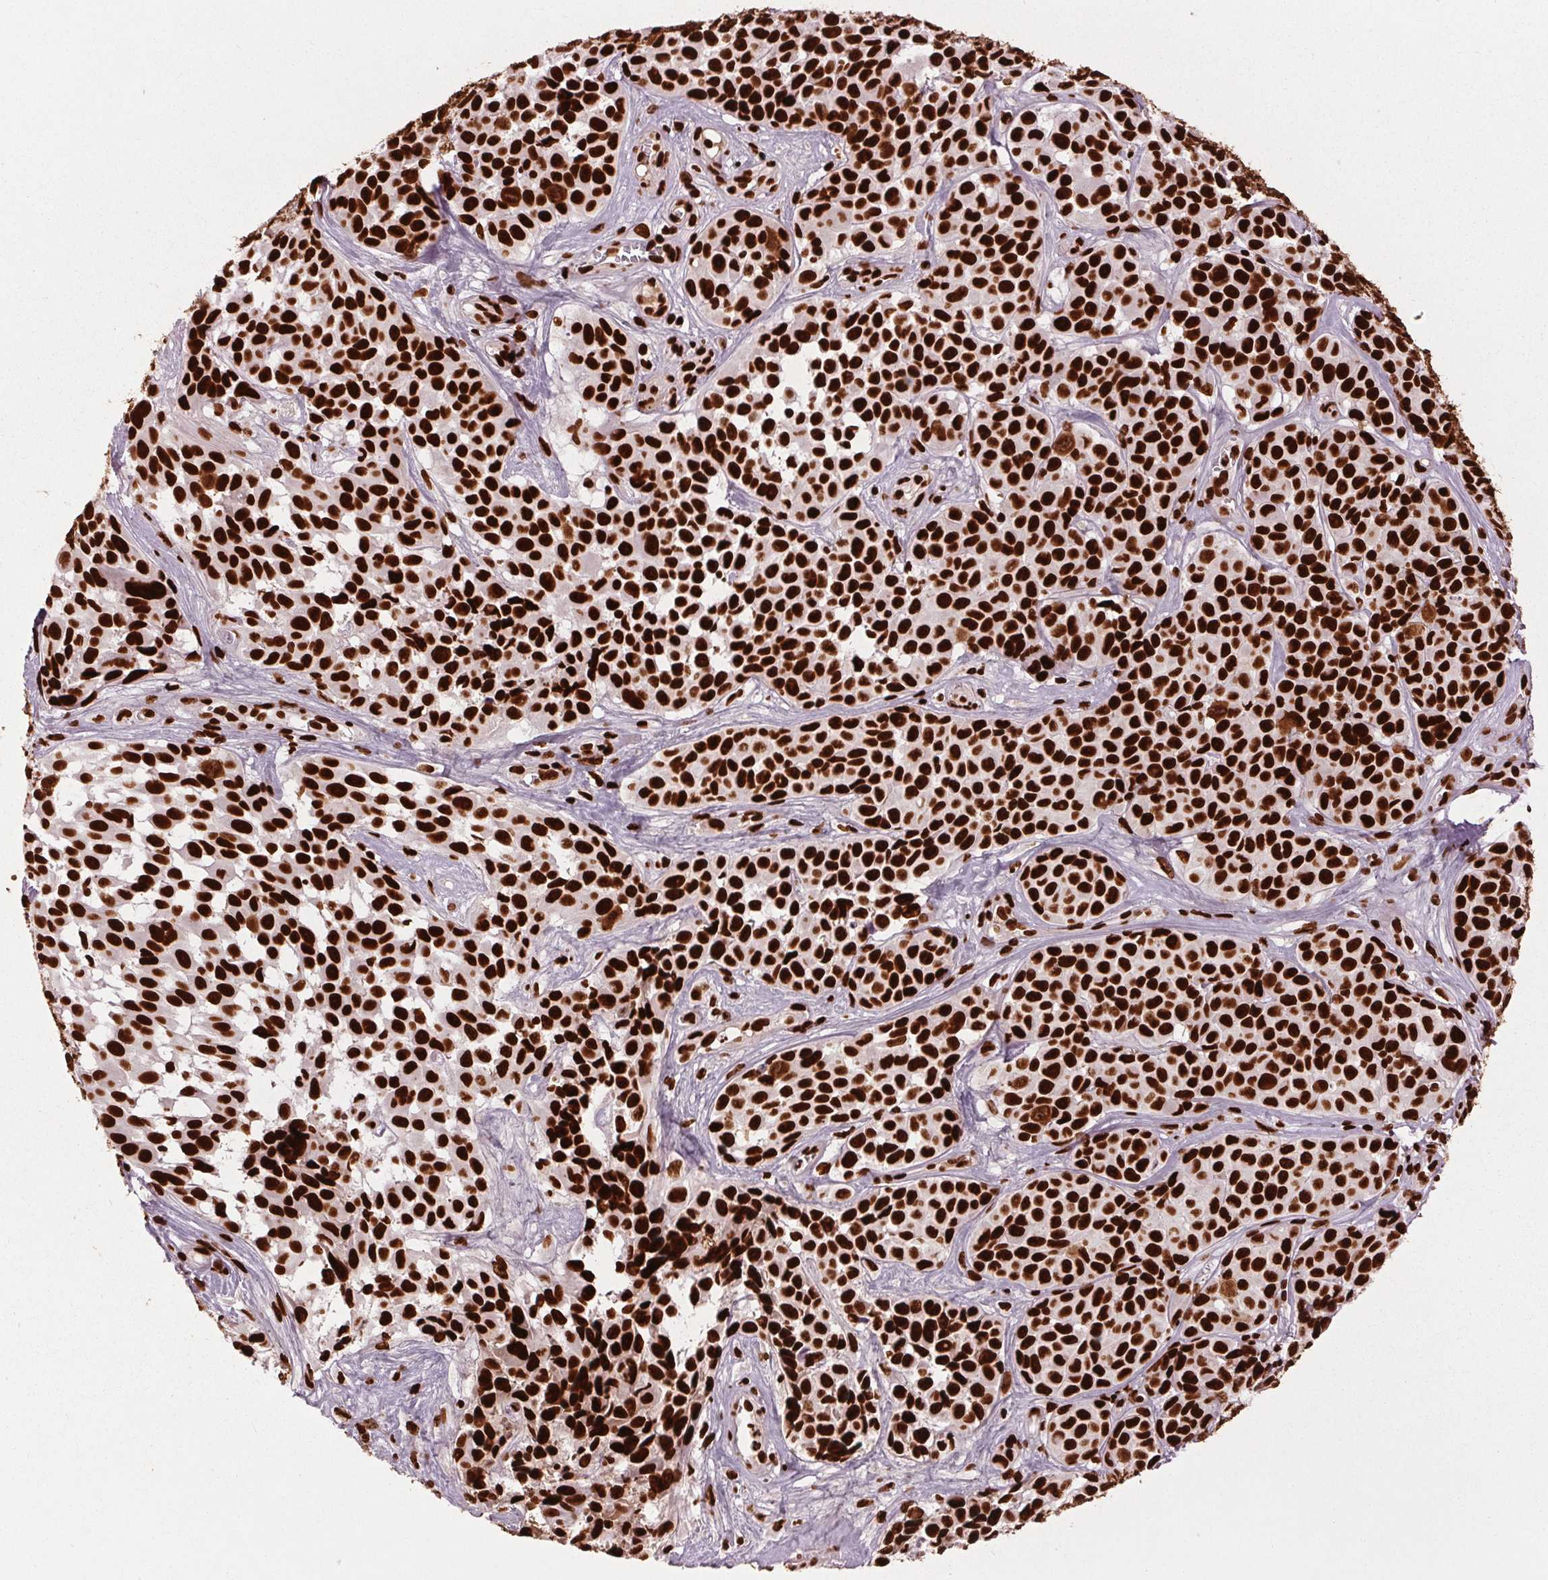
{"staining": {"intensity": "strong", "quantity": ">75%", "location": "nuclear"}, "tissue": "melanoma", "cell_type": "Tumor cells", "image_type": "cancer", "snomed": [{"axis": "morphology", "description": "Malignant melanoma, NOS"}, {"axis": "topography", "description": "Skin"}], "caption": "Human malignant melanoma stained for a protein (brown) demonstrates strong nuclear positive positivity in about >75% of tumor cells.", "gene": "BRD4", "patient": {"sex": "female", "age": 88}}